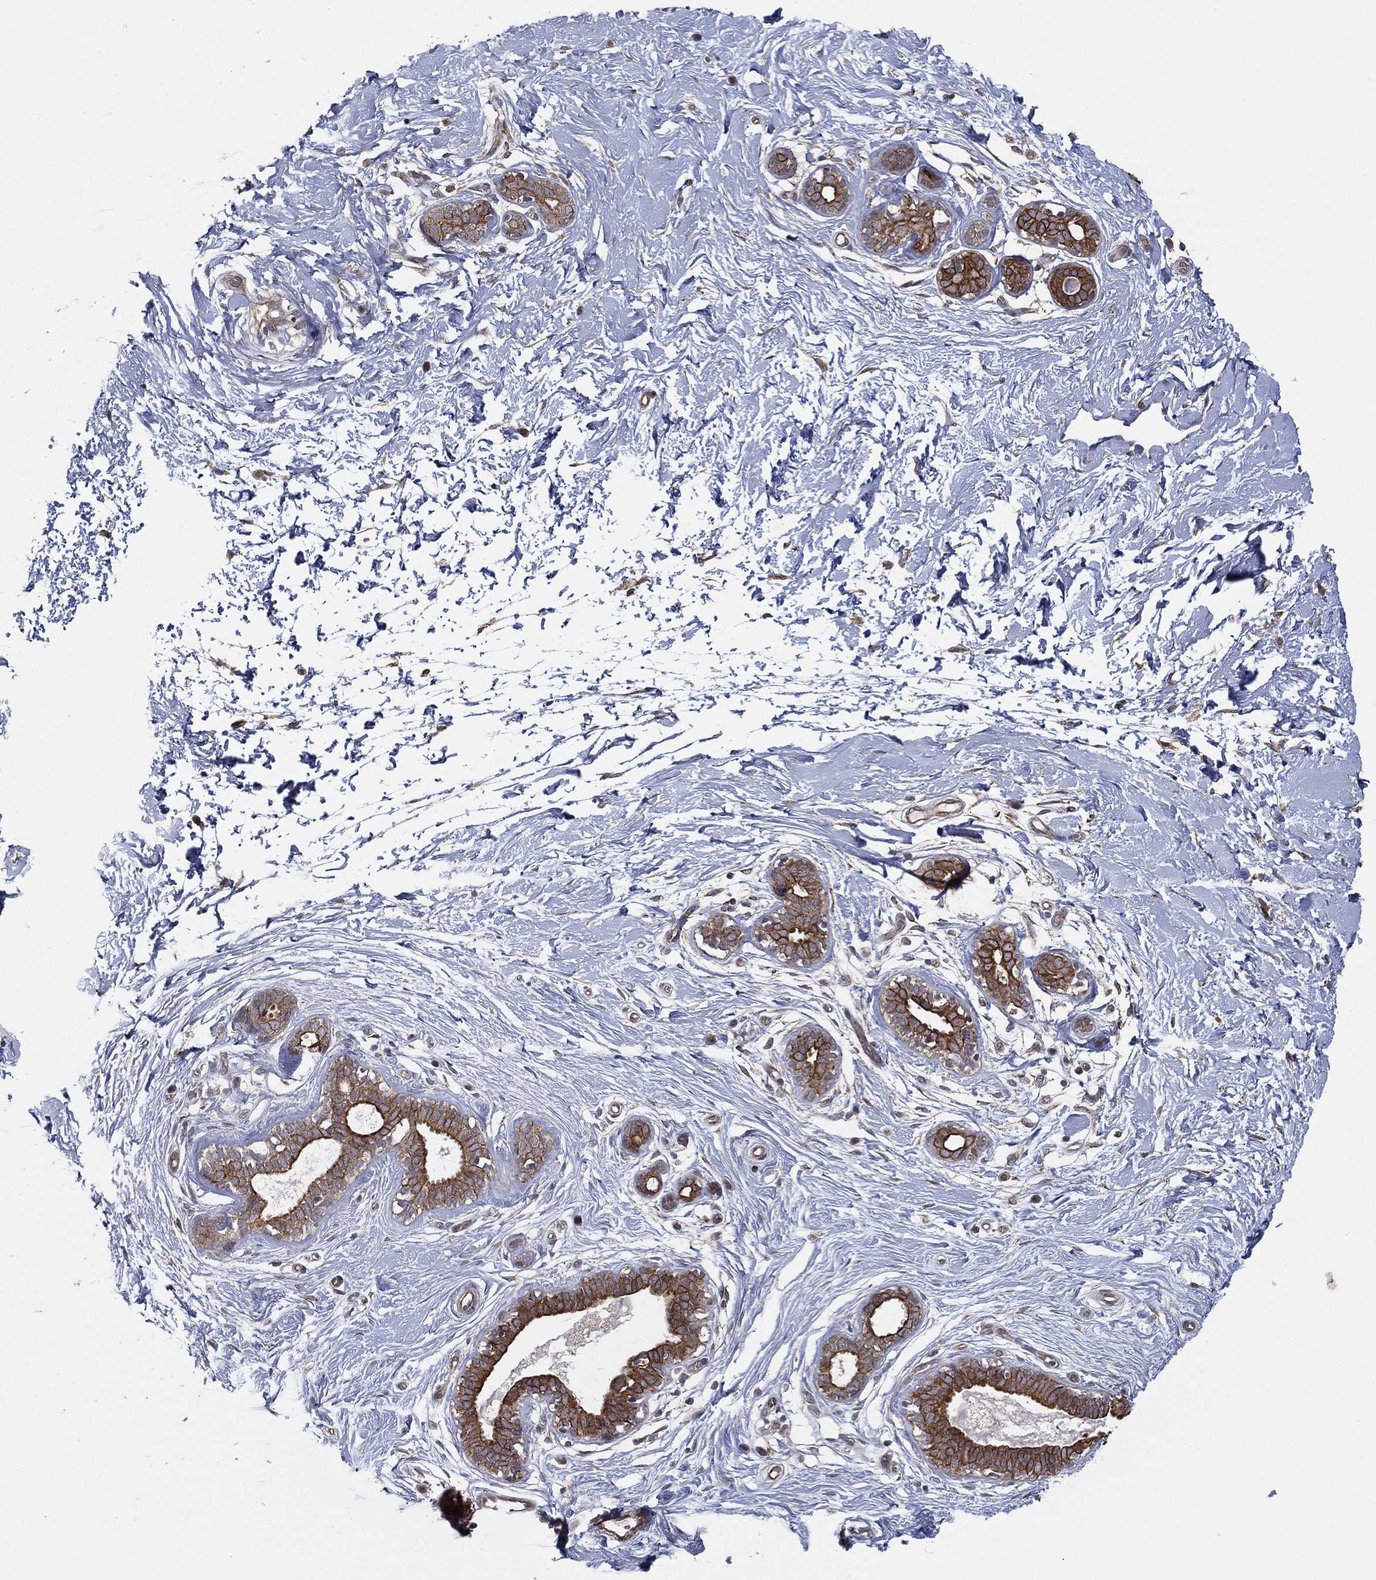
{"staining": {"intensity": "negative", "quantity": "none", "location": "none"}, "tissue": "breast", "cell_type": "Adipocytes", "image_type": "normal", "snomed": [{"axis": "morphology", "description": "Normal tissue, NOS"}, {"axis": "topography", "description": "Breast"}], "caption": "Immunohistochemistry (IHC) photomicrograph of normal breast: breast stained with DAB (3,3'-diaminobenzidine) reveals no significant protein expression in adipocytes.", "gene": "UACA", "patient": {"sex": "female", "age": 37}}